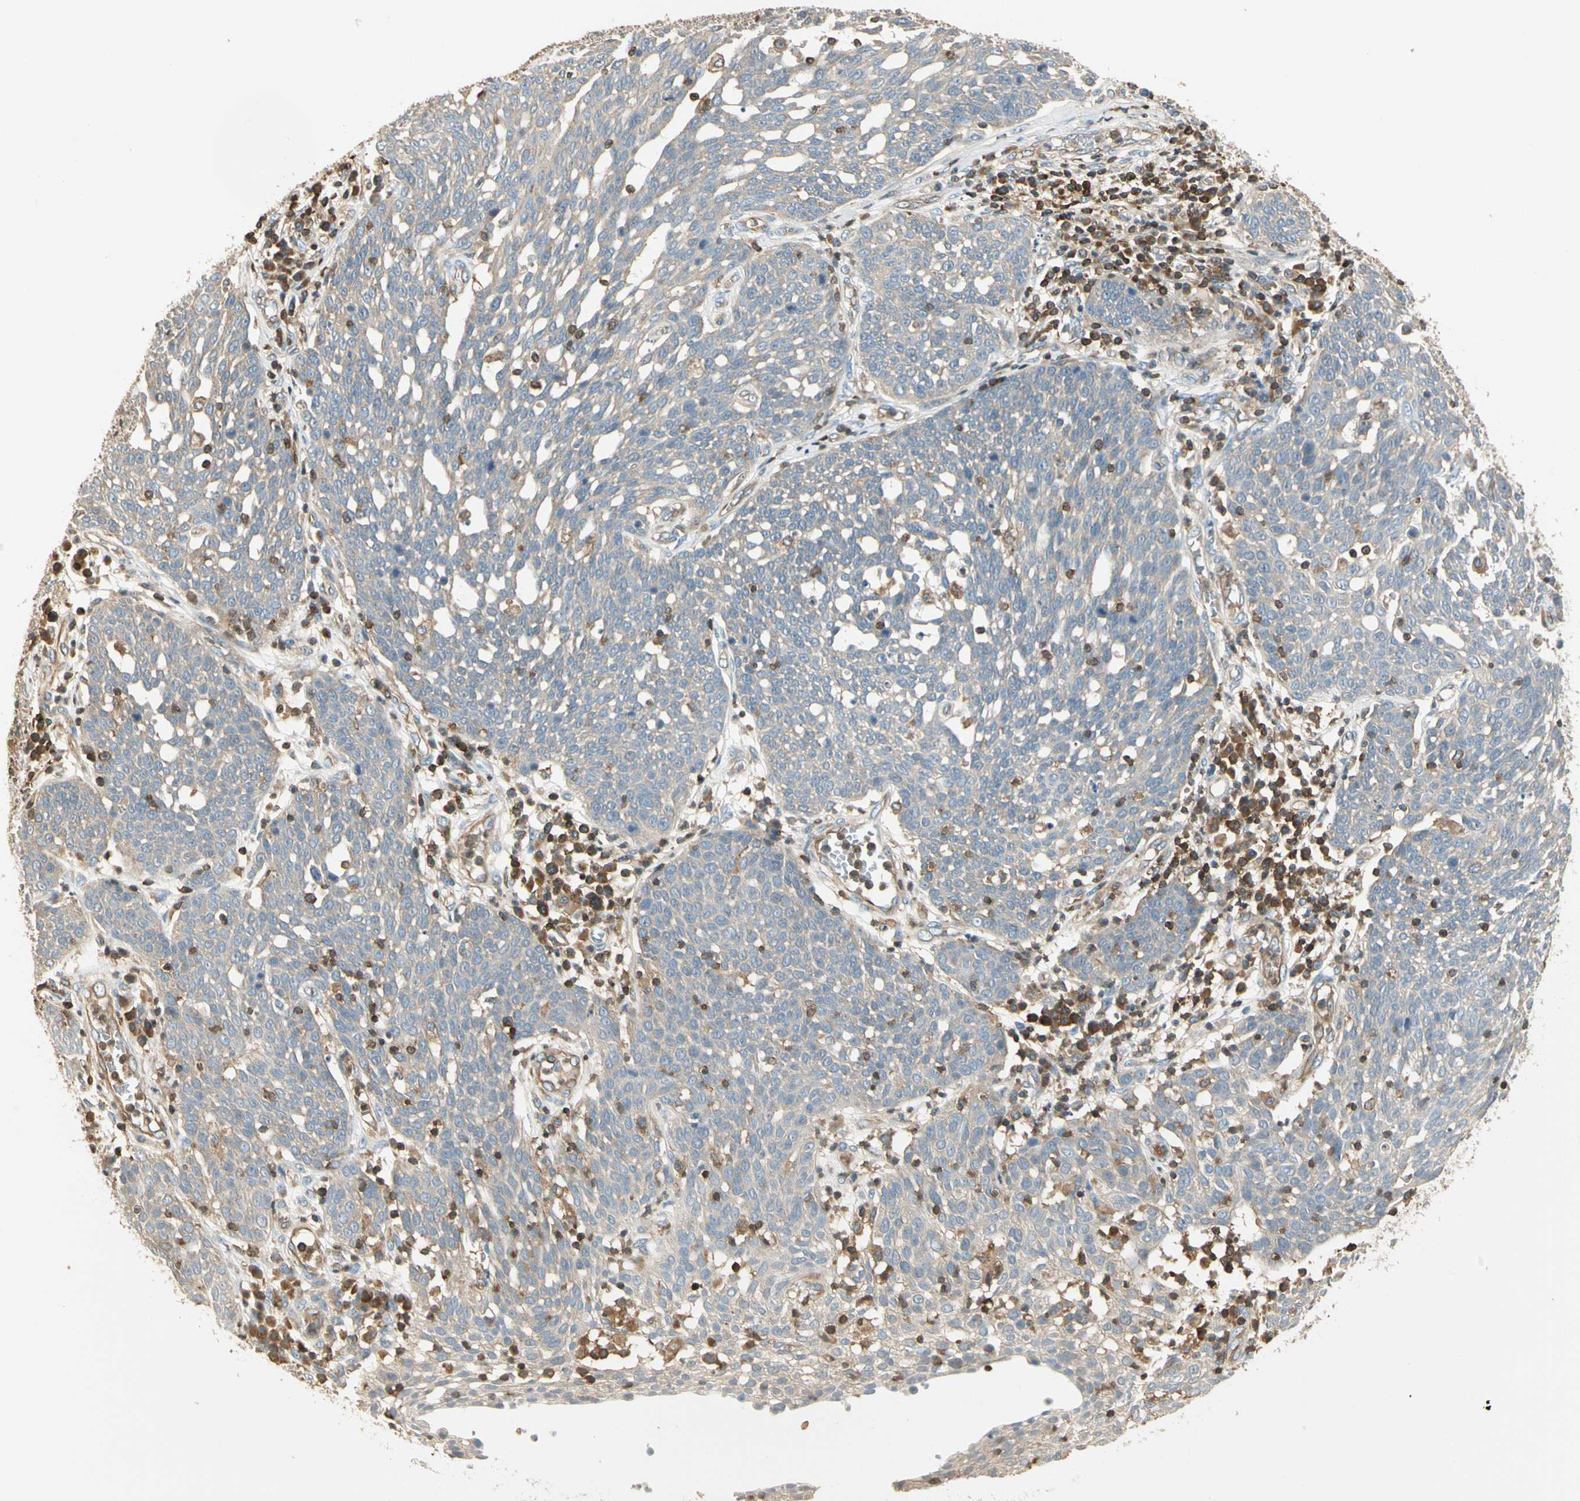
{"staining": {"intensity": "negative", "quantity": "none", "location": "none"}, "tissue": "cervical cancer", "cell_type": "Tumor cells", "image_type": "cancer", "snomed": [{"axis": "morphology", "description": "Squamous cell carcinoma, NOS"}, {"axis": "topography", "description": "Cervix"}], "caption": "Squamous cell carcinoma (cervical) stained for a protein using IHC demonstrates no expression tumor cells.", "gene": "CRLF3", "patient": {"sex": "female", "age": 34}}